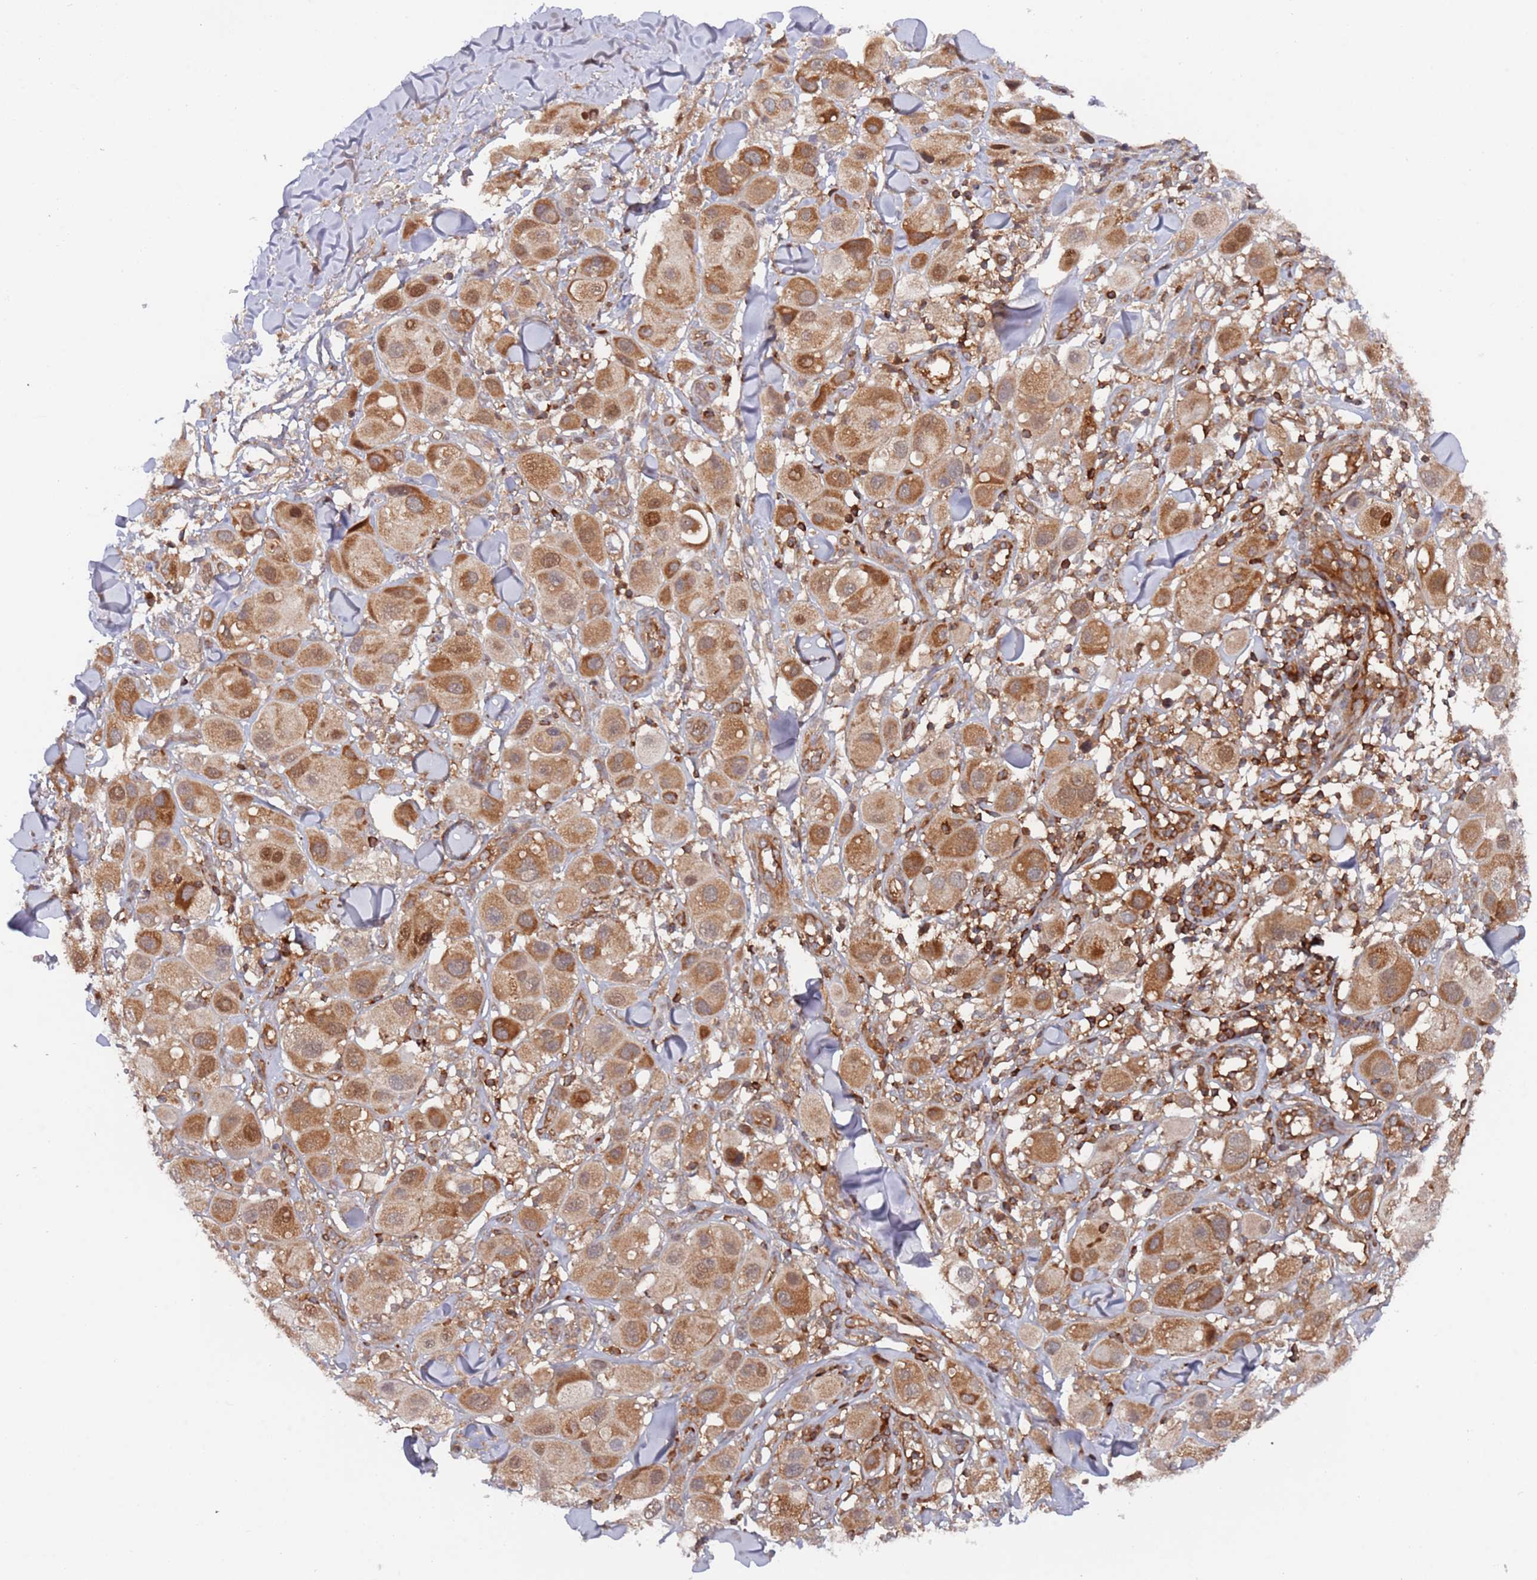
{"staining": {"intensity": "moderate", "quantity": ">75%", "location": "cytoplasmic/membranous"}, "tissue": "melanoma", "cell_type": "Tumor cells", "image_type": "cancer", "snomed": [{"axis": "morphology", "description": "Malignant melanoma, Metastatic site"}, {"axis": "topography", "description": "Skin"}], "caption": "A brown stain labels moderate cytoplasmic/membranous staining of a protein in human melanoma tumor cells.", "gene": "DDX60", "patient": {"sex": "male", "age": 41}}